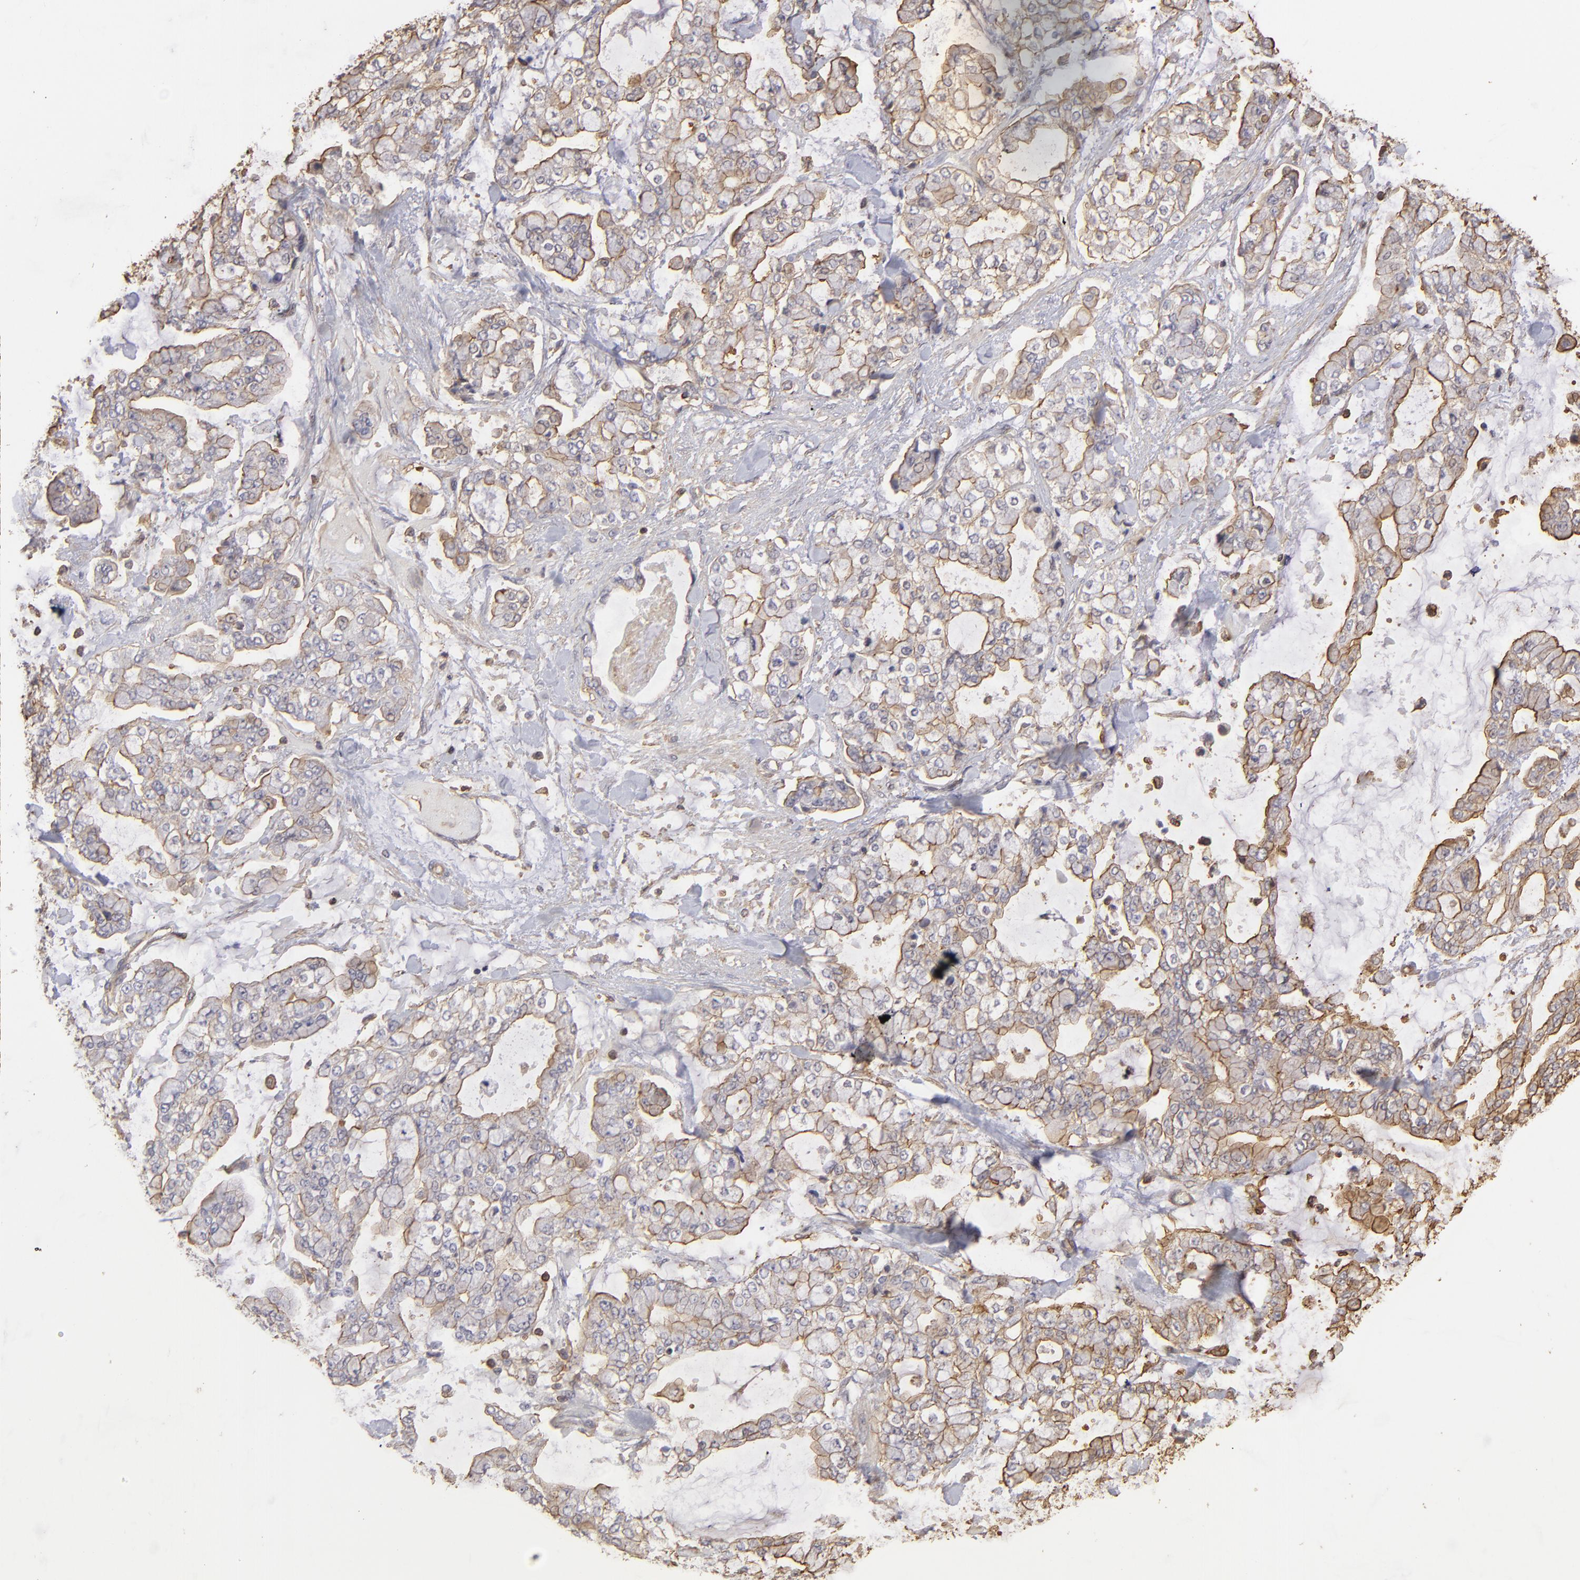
{"staining": {"intensity": "weak", "quantity": ">75%", "location": "cytoplasmic/membranous"}, "tissue": "stomach cancer", "cell_type": "Tumor cells", "image_type": "cancer", "snomed": [{"axis": "morphology", "description": "Normal tissue, NOS"}, {"axis": "morphology", "description": "Adenocarcinoma, NOS"}, {"axis": "topography", "description": "Stomach, upper"}, {"axis": "topography", "description": "Stomach"}], "caption": "Human stomach cancer (adenocarcinoma) stained for a protein (brown) reveals weak cytoplasmic/membranous positive positivity in approximately >75% of tumor cells.", "gene": "ACTB", "patient": {"sex": "male", "age": 76}}